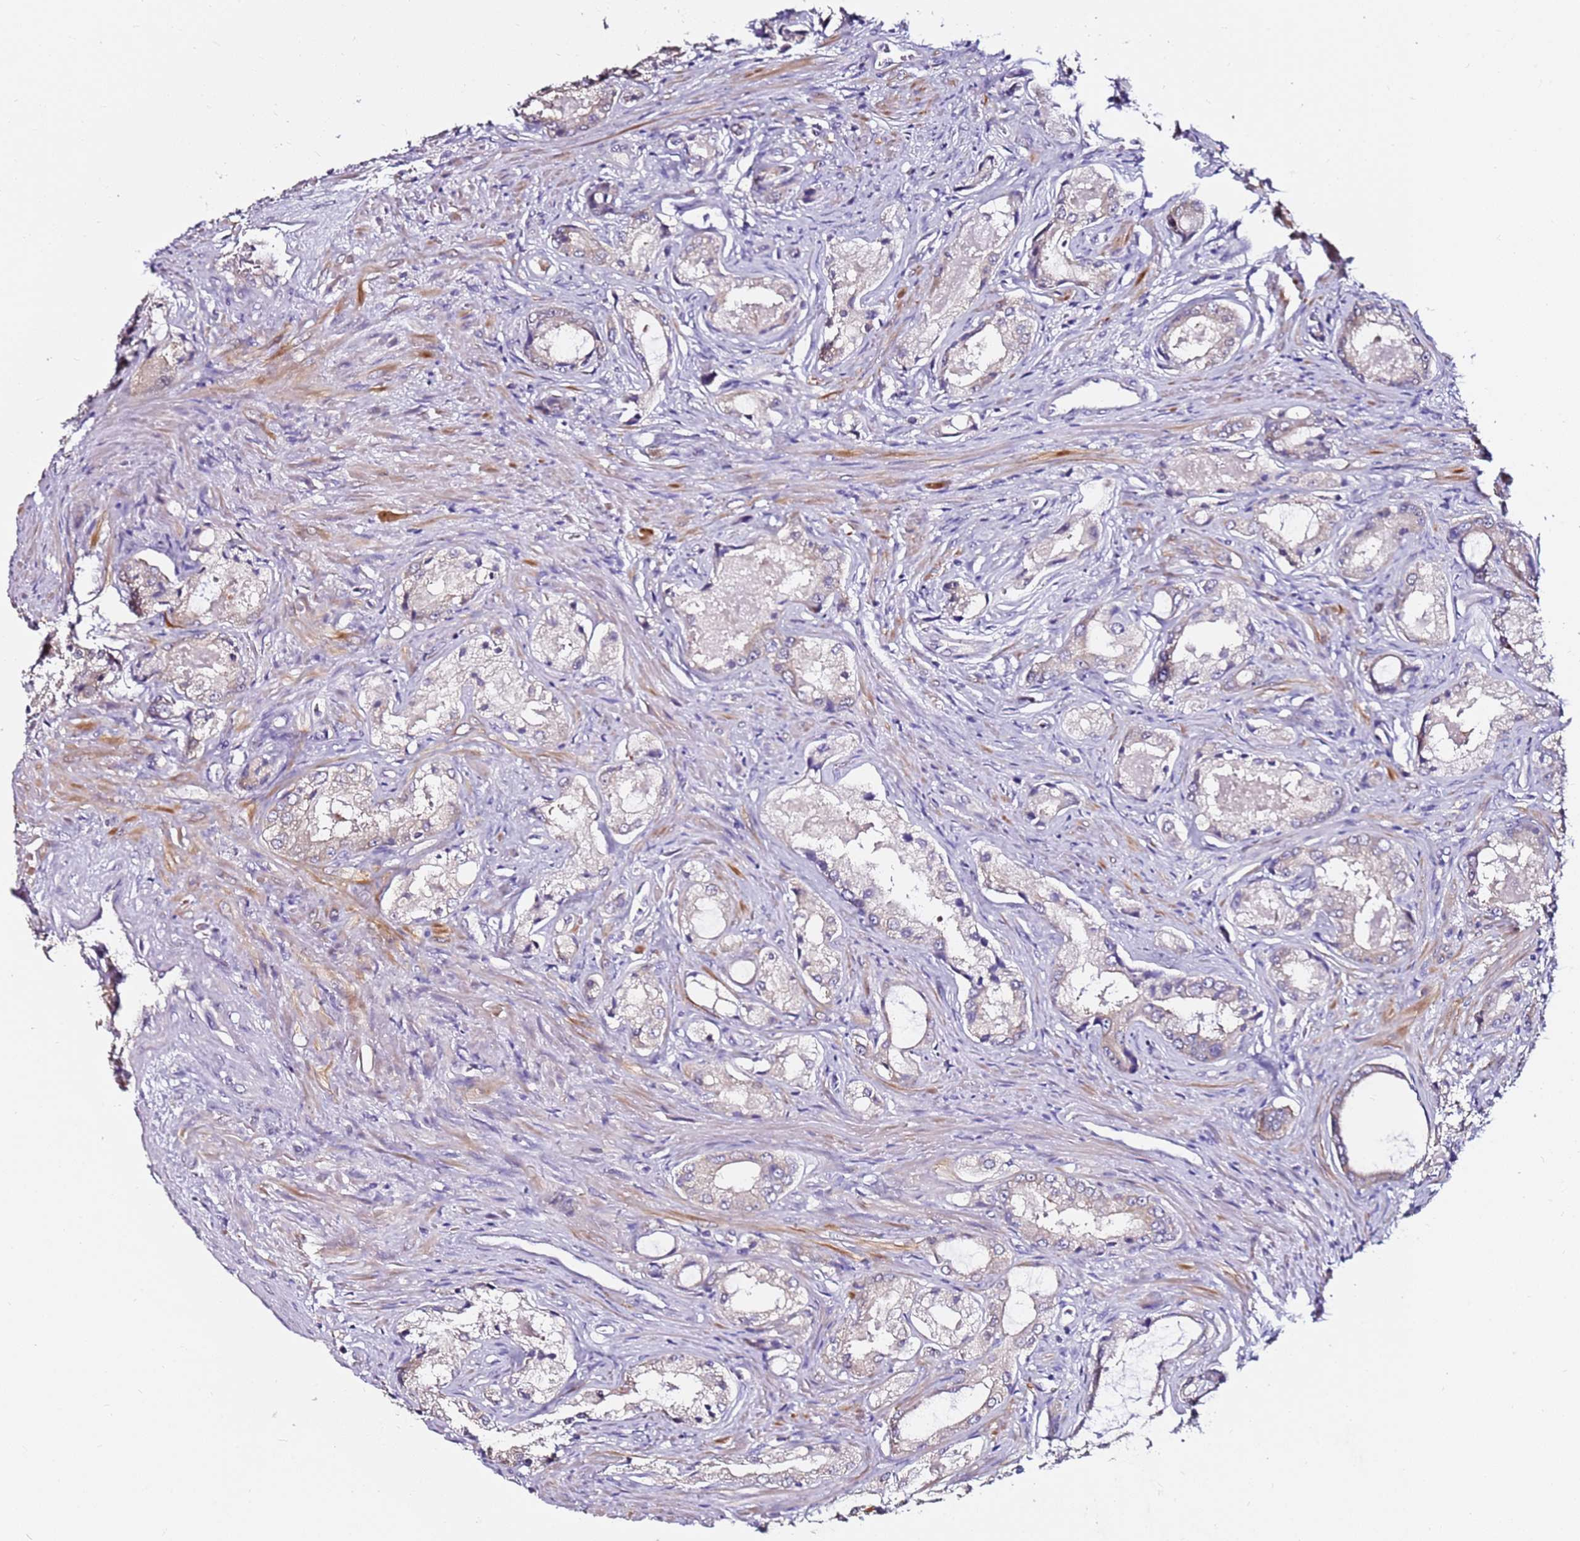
{"staining": {"intensity": "negative", "quantity": "none", "location": "none"}, "tissue": "prostate cancer", "cell_type": "Tumor cells", "image_type": "cancer", "snomed": [{"axis": "morphology", "description": "Adenocarcinoma, Low grade"}, {"axis": "topography", "description": "Prostate"}], "caption": "An immunohistochemistry image of prostate cancer (adenocarcinoma (low-grade)) is shown. There is no staining in tumor cells of prostate cancer (adenocarcinoma (low-grade)).", "gene": "SRRM5", "patient": {"sex": "male", "age": 68}}